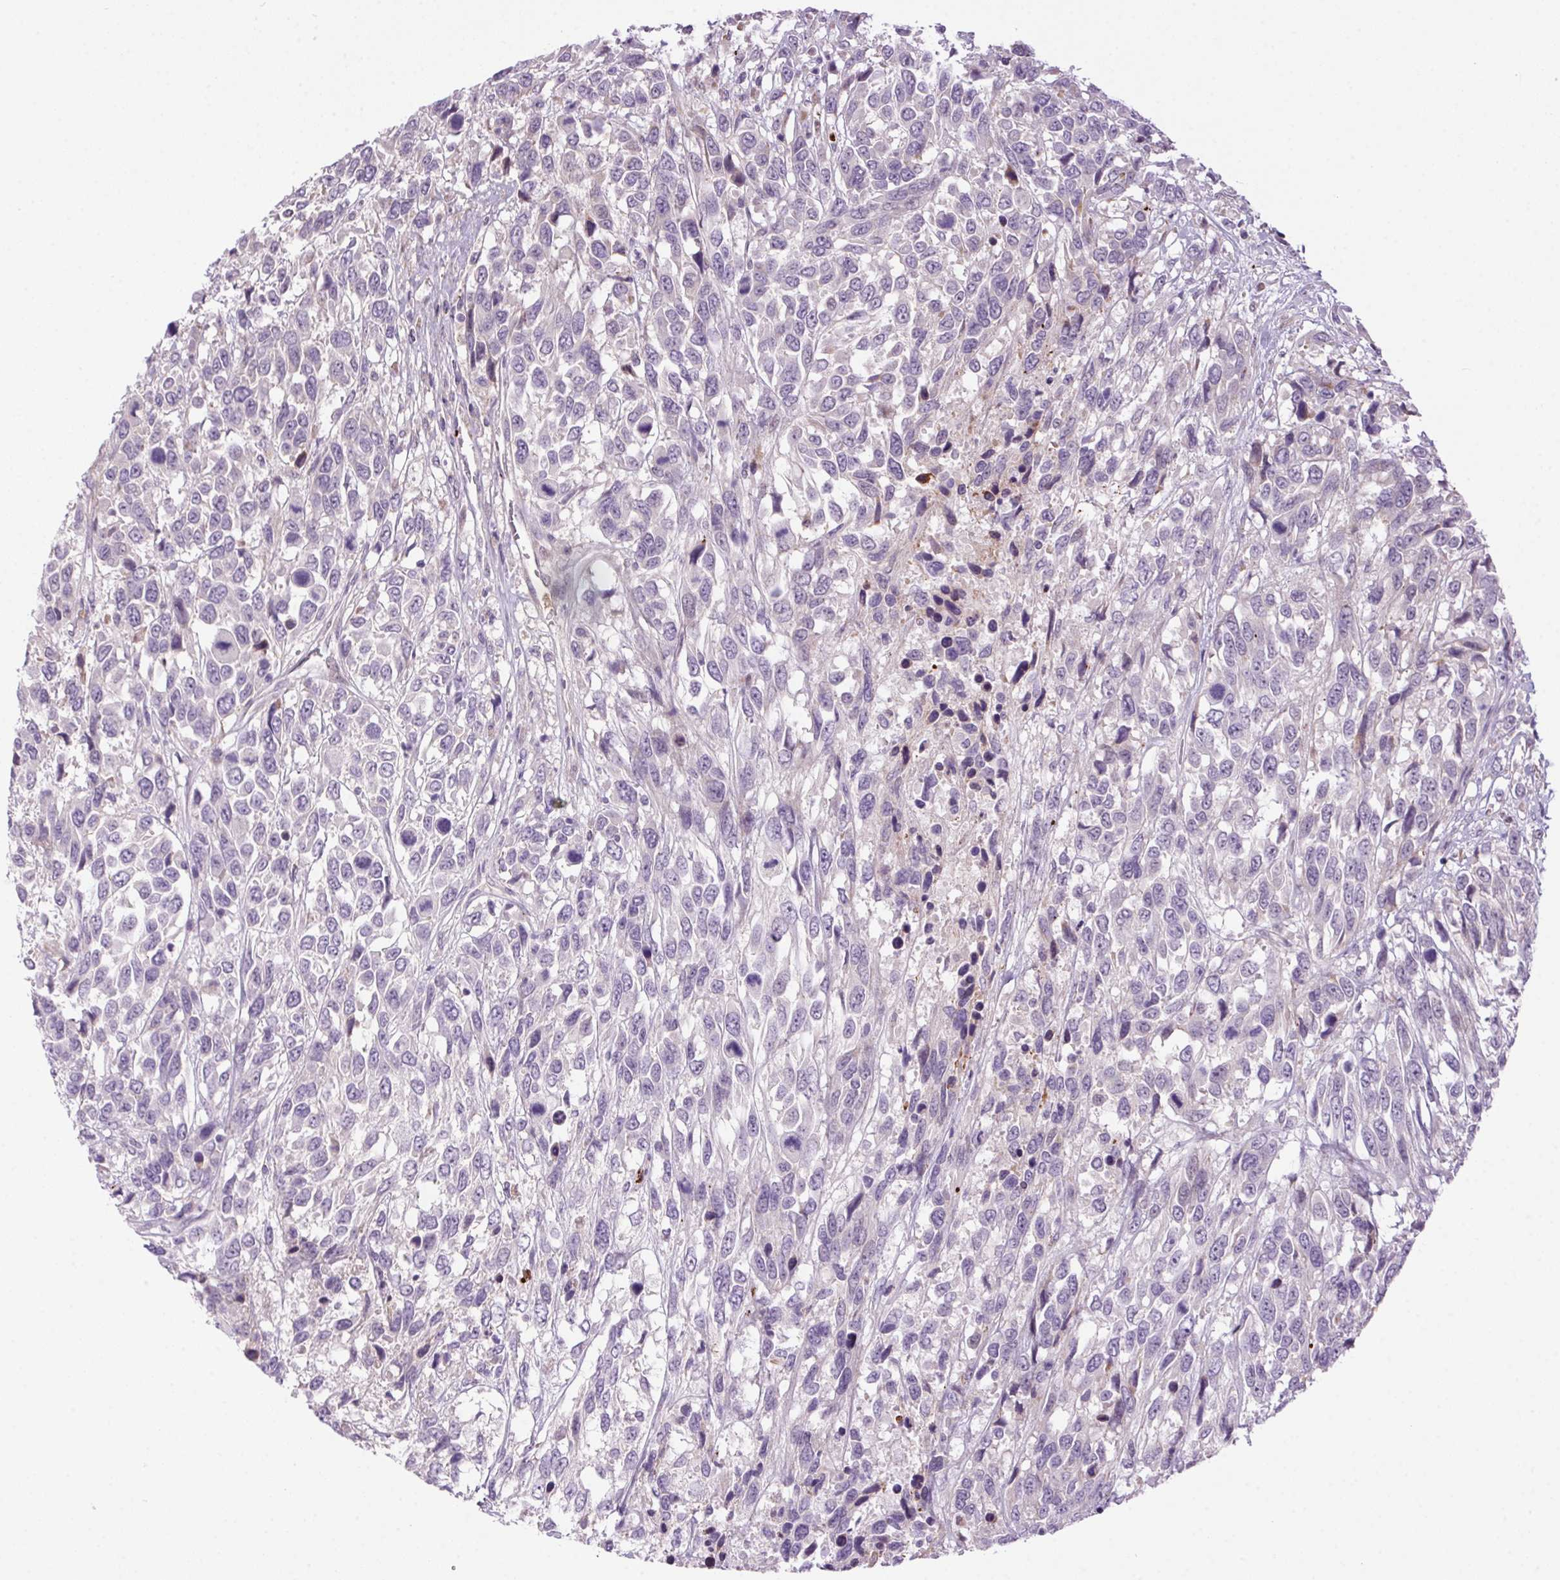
{"staining": {"intensity": "negative", "quantity": "none", "location": "none"}, "tissue": "urothelial cancer", "cell_type": "Tumor cells", "image_type": "cancer", "snomed": [{"axis": "morphology", "description": "Urothelial carcinoma, High grade"}, {"axis": "topography", "description": "Urinary bladder"}], "caption": "Immunohistochemistry of human high-grade urothelial carcinoma exhibits no expression in tumor cells.", "gene": "LRRTM1", "patient": {"sex": "female", "age": 70}}